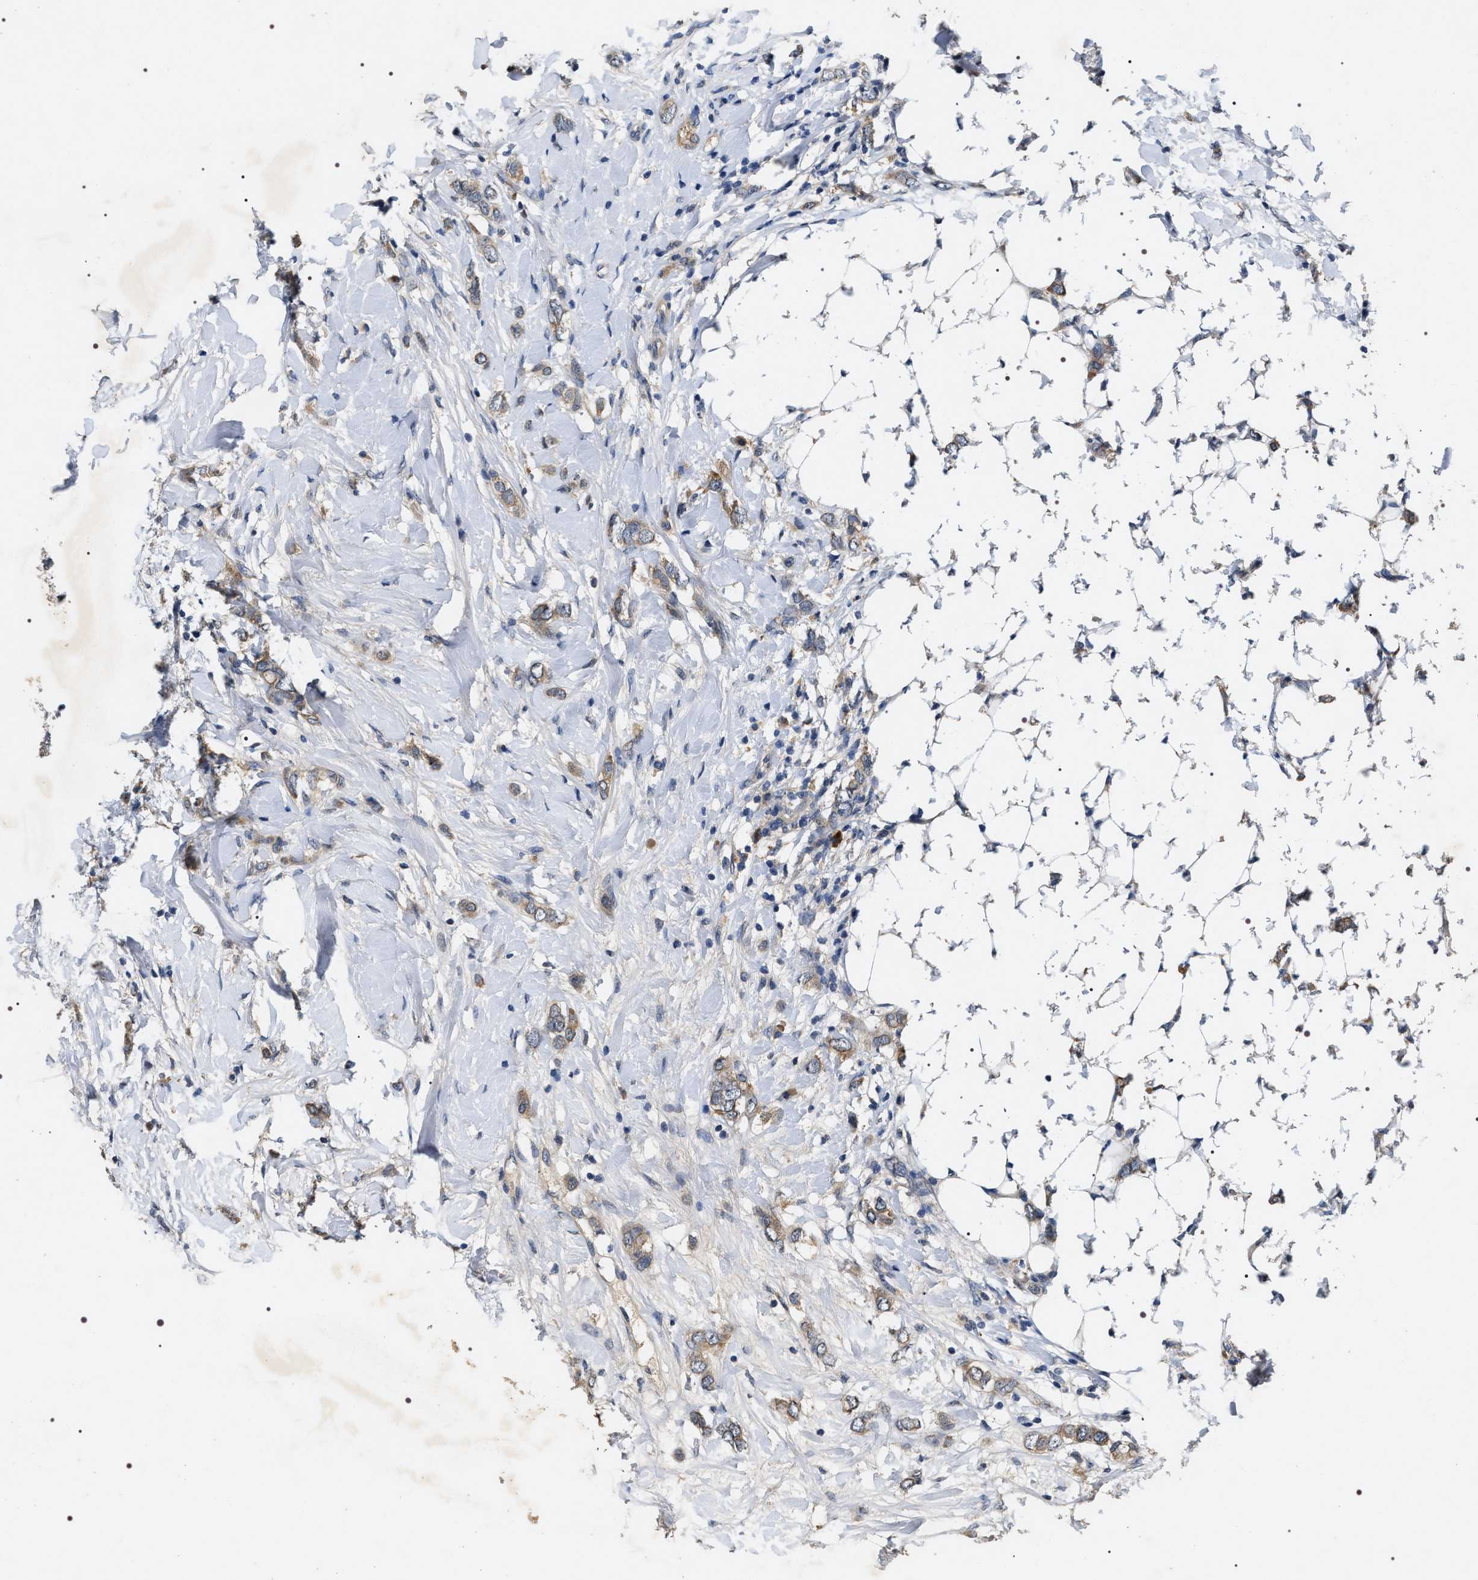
{"staining": {"intensity": "weak", "quantity": ">75%", "location": "cytoplasmic/membranous"}, "tissue": "breast cancer", "cell_type": "Tumor cells", "image_type": "cancer", "snomed": [{"axis": "morphology", "description": "Normal tissue, NOS"}, {"axis": "morphology", "description": "Lobular carcinoma"}, {"axis": "topography", "description": "Breast"}], "caption": "A brown stain highlights weak cytoplasmic/membranous staining of a protein in human breast lobular carcinoma tumor cells.", "gene": "IFT81", "patient": {"sex": "female", "age": 47}}